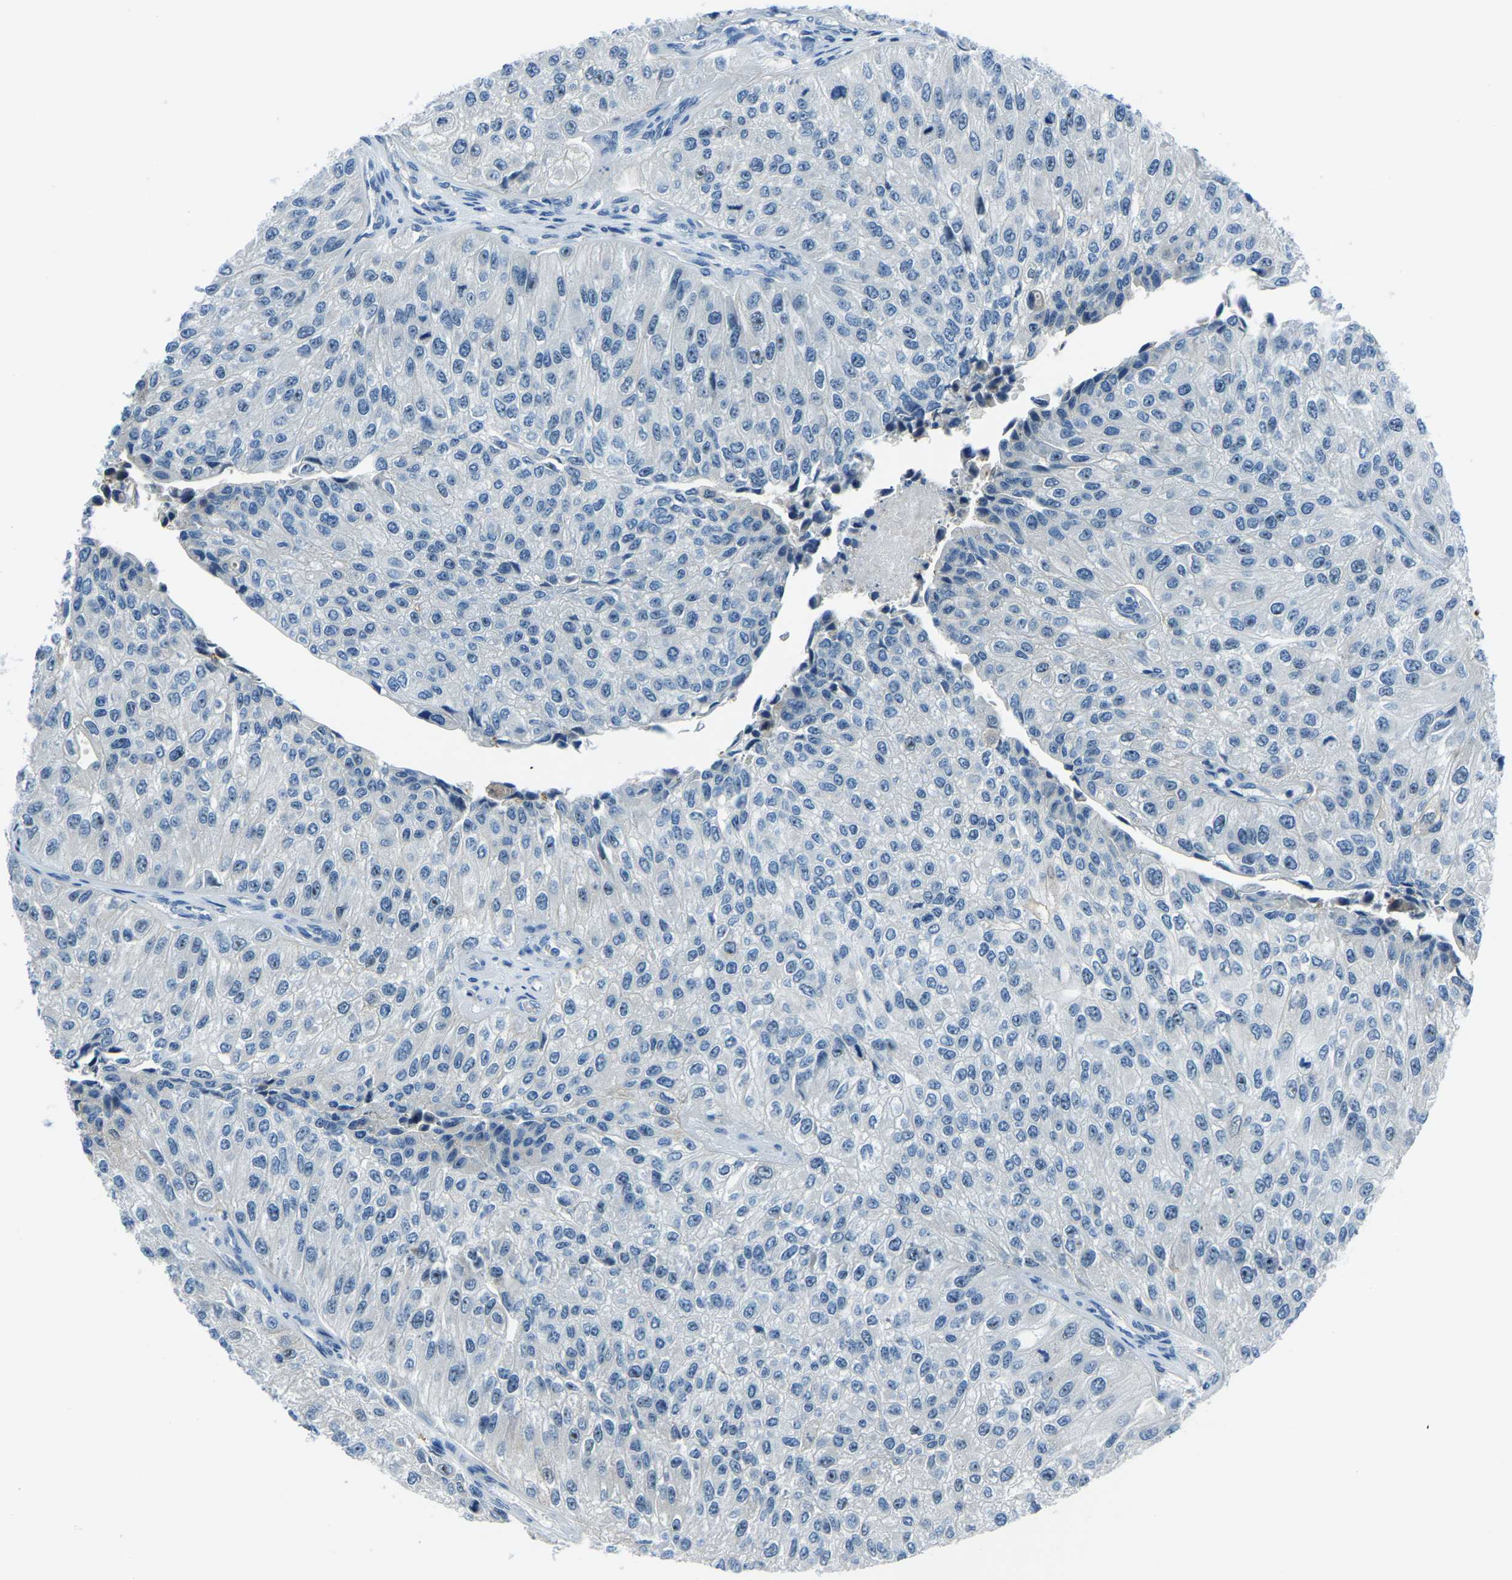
{"staining": {"intensity": "negative", "quantity": "none", "location": "none"}, "tissue": "urothelial cancer", "cell_type": "Tumor cells", "image_type": "cancer", "snomed": [{"axis": "morphology", "description": "Urothelial carcinoma, High grade"}, {"axis": "topography", "description": "Kidney"}, {"axis": "topography", "description": "Urinary bladder"}], "caption": "High-grade urothelial carcinoma was stained to show a protein in brown. There is no significant positivity in tumor cells.", "gene": "RRP1", "patient": {"sex": "male", "age": 77}}